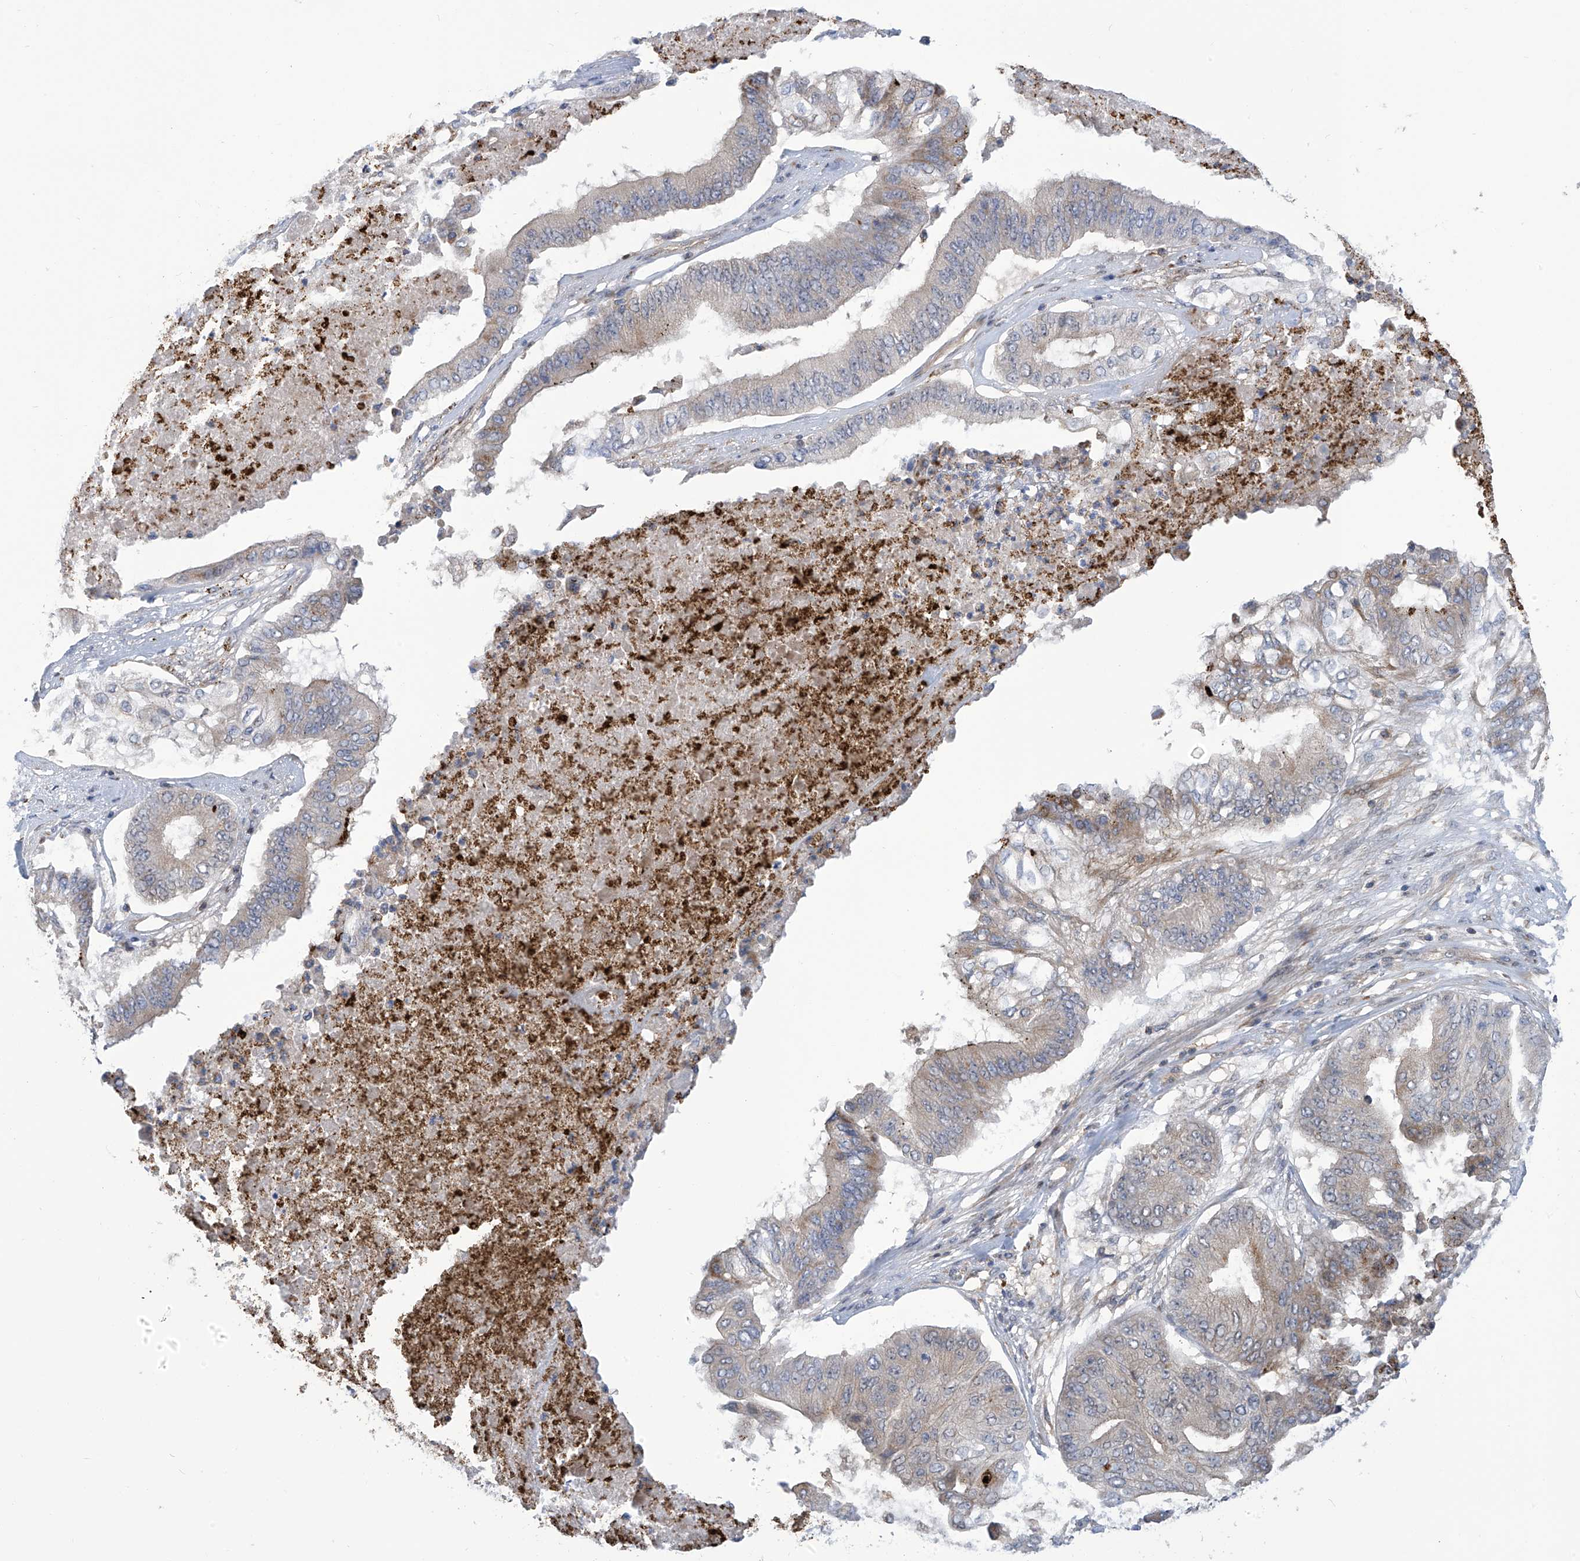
{"staining": {"intensity": "weak", "quantity": "25%-75%", "location": "cytoplasmic/membranous"}, "tissue": "pancreatic cancer", "cell_type": "Tumor cells", "image_type": "cancer", "snomed": [{"axis": "morphology", "description": "Adenocarcinoma, NOS"}, {"axis": "topography", "description": "Pancreas"}], "caption": "Brown immunohistochemical staining in human pancreatic cancer (adenocarcinoma) demonstrates weak cytoplasmic/membranous expression in approximately 25%-75% of tumor cells.", "gene": "IBA57", "patient": {"sex": "female", "age": 77}}